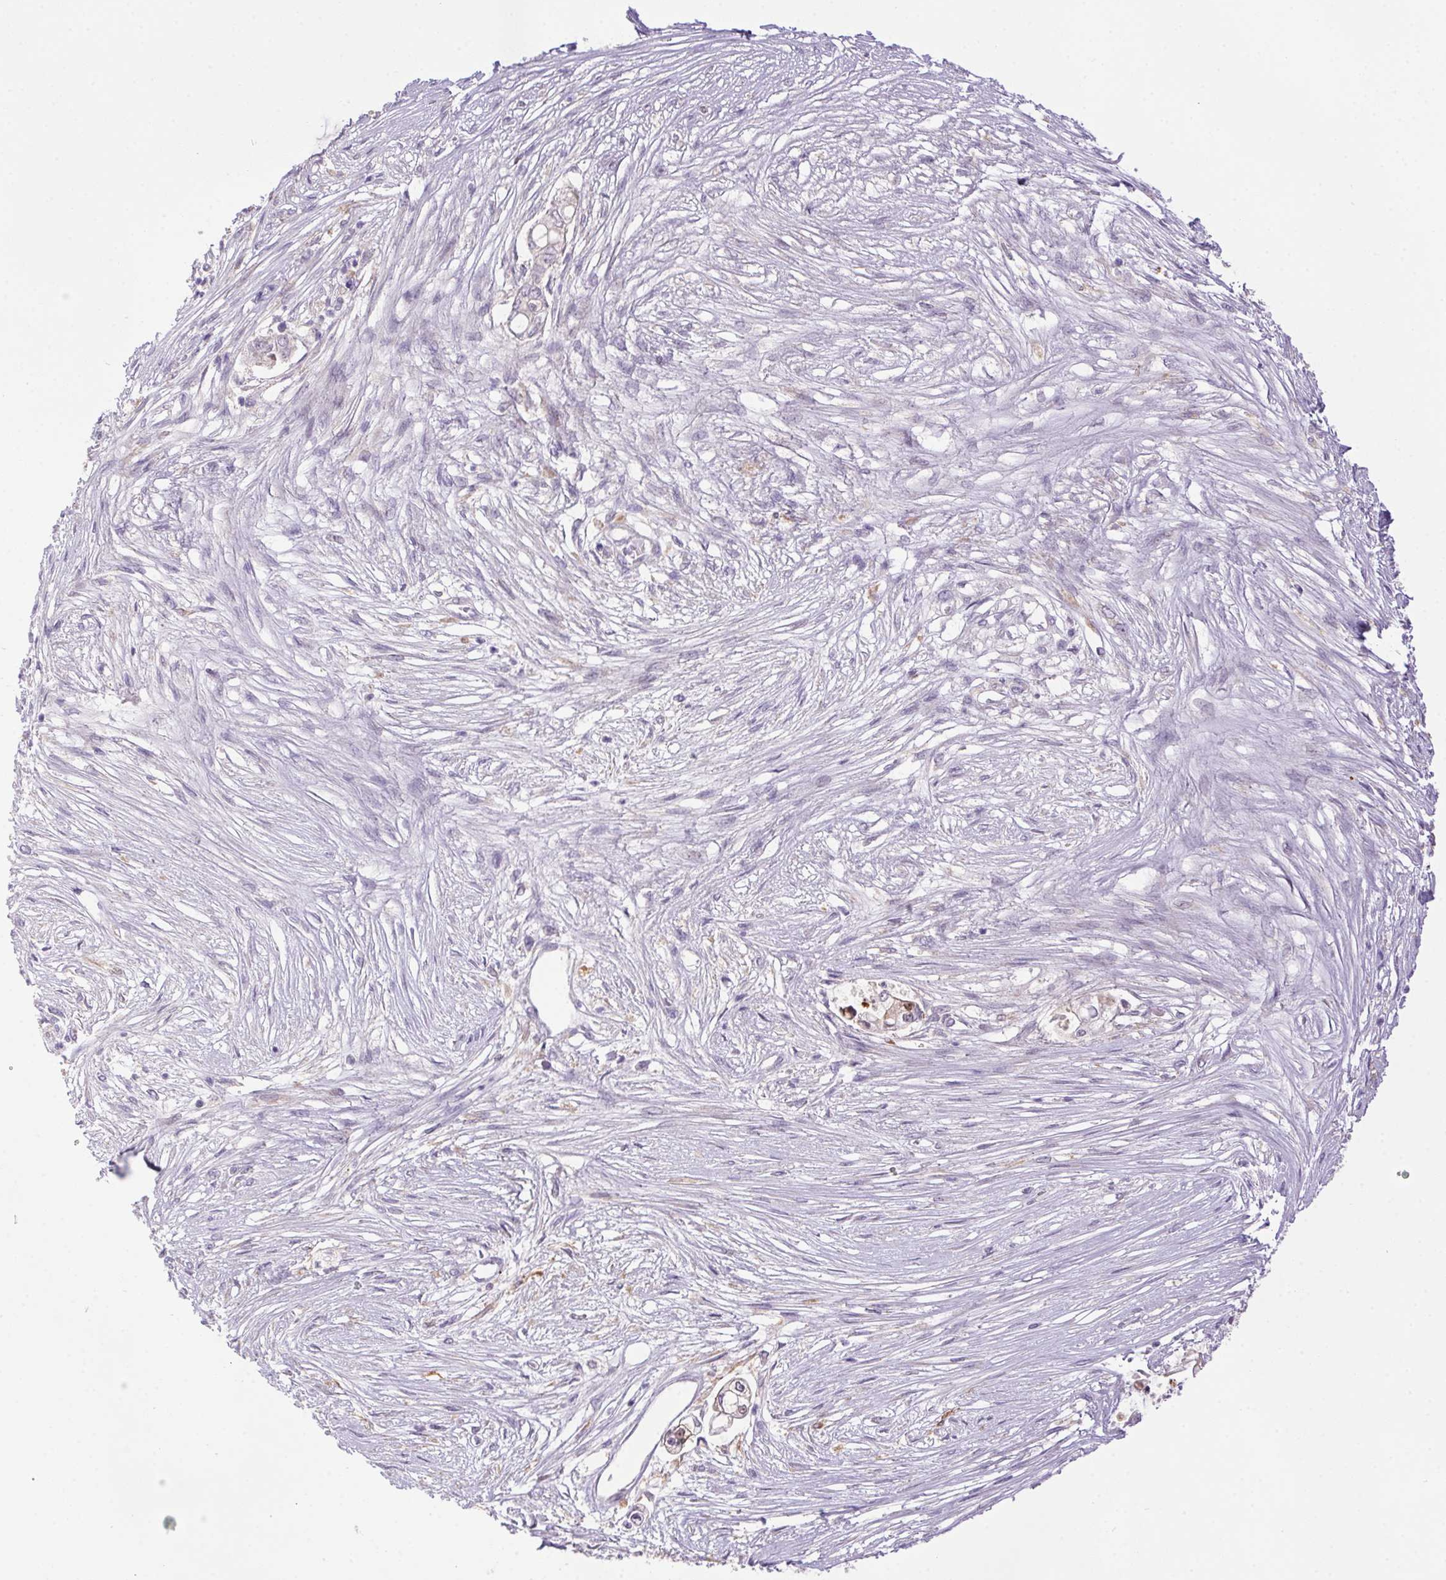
{"staining": {"intensity": "negative", "quantity": "none", "location": "none"}, "tissue": "pancreatic cancer", "cell_type": "Tumor cells", "image_type": "cancer", "snomed": [{"axis": "morphology", "description": "Adenocarcinoma, NOS"}, {"axis": "topography", "description": "Pancreas"}], "caption": "High magnification brightfield microscopy of adenocarcinoma (pancreatic) stained with DAB (brown) and counterstained with hematoxylin (blue): tumor cells show no significant positivity.", "gene": "LRRTM1", "patient": {"sex": "female", "age": 69}}